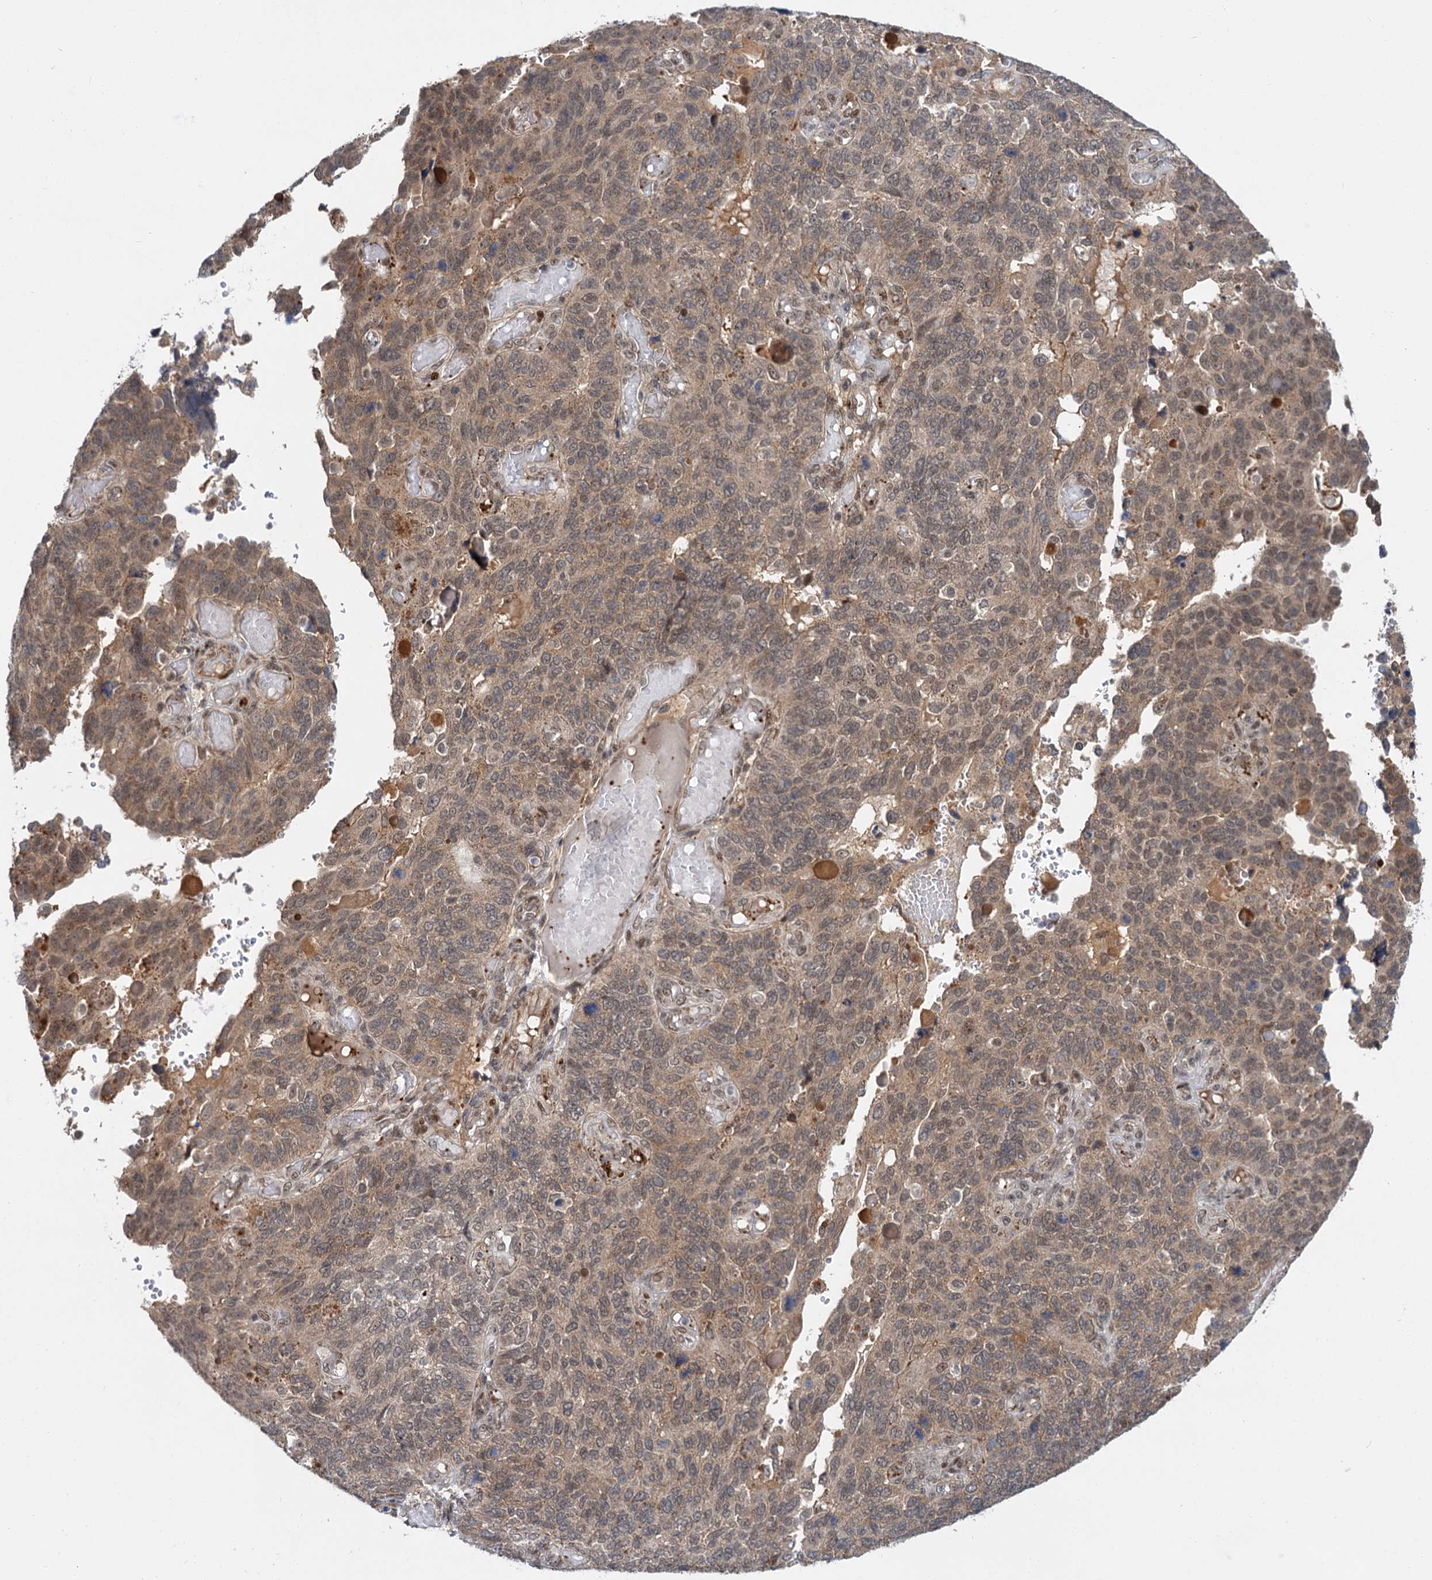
{"staining": {"intensity": "moderate", "quantity": ">75%", "location": "cytoplasmic/membranous,nuclear"}, "tissue": "endometrial cancer", "cell_type": "Tumor cells", "image_type": "cancer", "snomed": [{"axis": "morphology", "description": "Adenocarcinoma, NOS"}, {"axis": "topography", "description": "Endometrium"}], "caption": "Human endometrial cancer (adenocarcinoma) stained with a protein marker shows moderate staining in tumor cells.", "gene": "MBD6", "patient": {"sex": "female", "age": 66}}